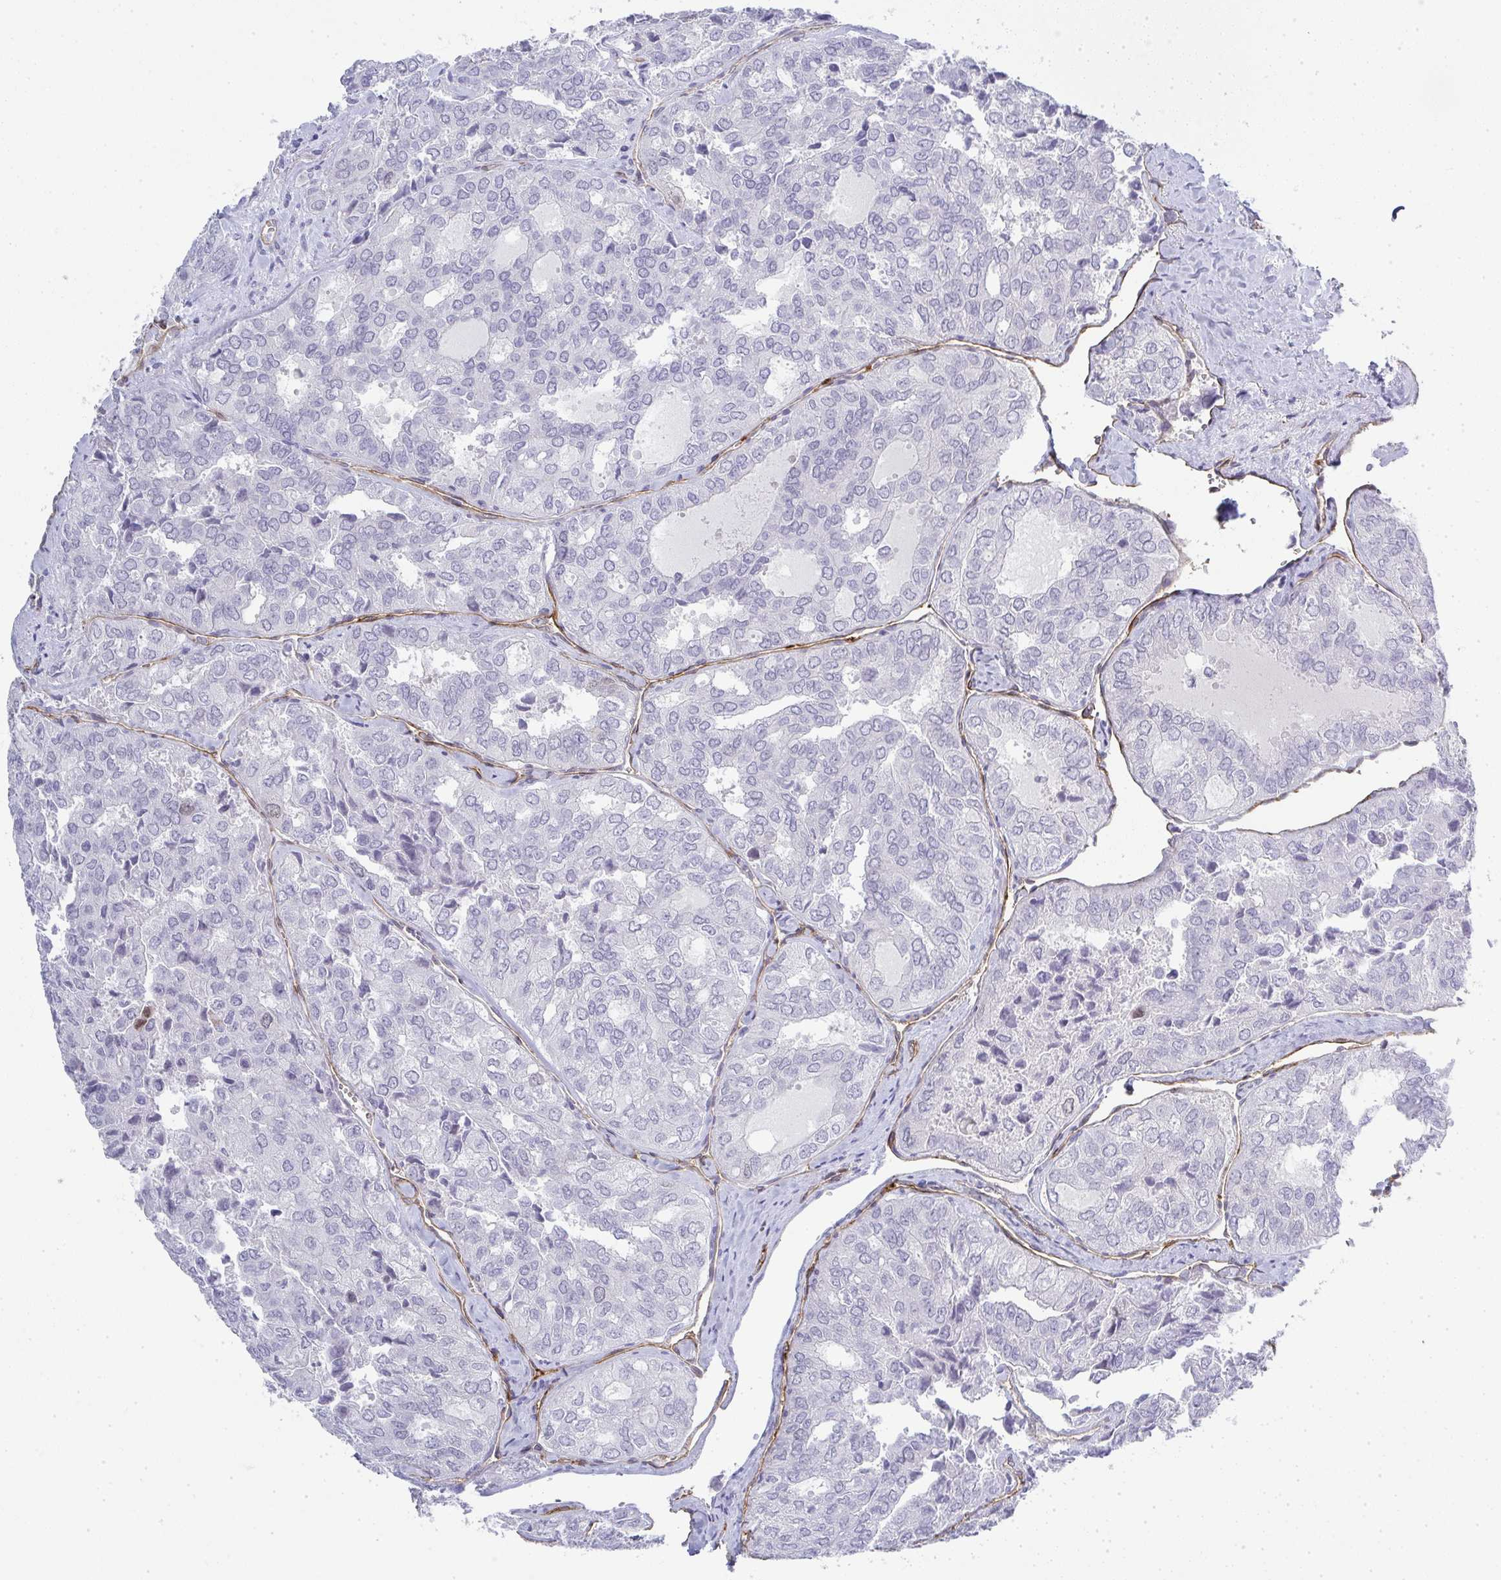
{"staining": {"intensity": "negative", "quantity": "none", "location": "none"}, "tissue": "thyroid cancer", "cell_type": "Tumor cells", "image_type": "cancer", "snomed": [{"axis": "morphology", "description": "Follicular adenoma carcinoma, NOS"}, {"axis": "topography", "description": "Thyroid gland"}], "caption": "DAB immunohistochemical staining of thyroid cancer (follicular adenoma carcinoma) reveals no significant positivity in tumor cells.", "gene": "UBE2S", "patient": {"sex": "male", "age": 75}}